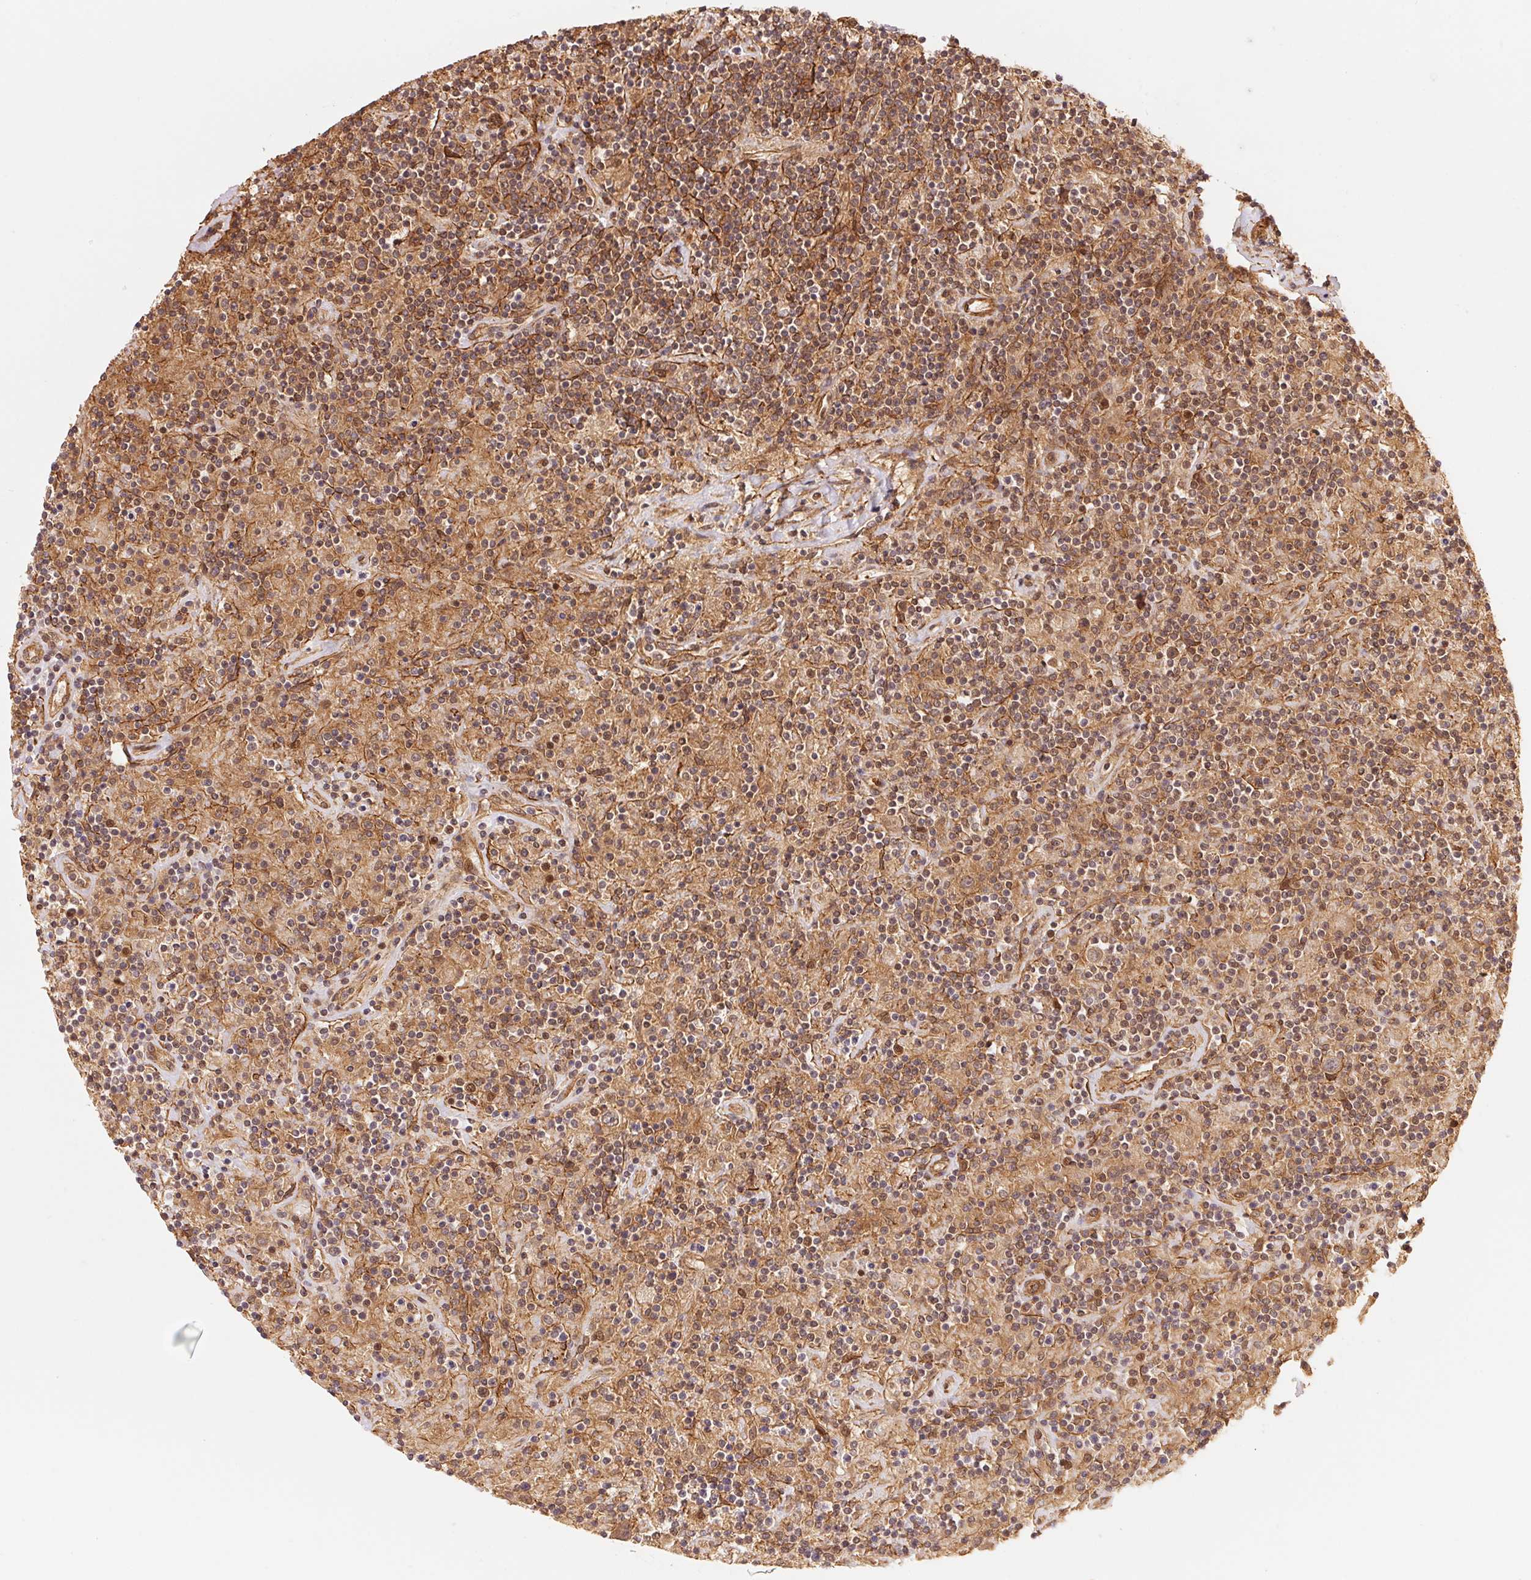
{"staining": {"intensity": "negative", "quantity": "none", "location": "none"}, "tissue": "lymphoma", "cell_type": "Tumor cells", "image_type": "cancer", "snomed": [{"axis": "morphology", "description": "Hodgkin's disease, NOS"}, {"axis": "topography", "description": "Lymph node"}], "caption": "A high-resolution image shows IHC staining of Hodgkin's disease, which reveals no significant positivity in tumor cells.", "gene": "TNIP2", "patient": {"sex": "male", "age": 70}}